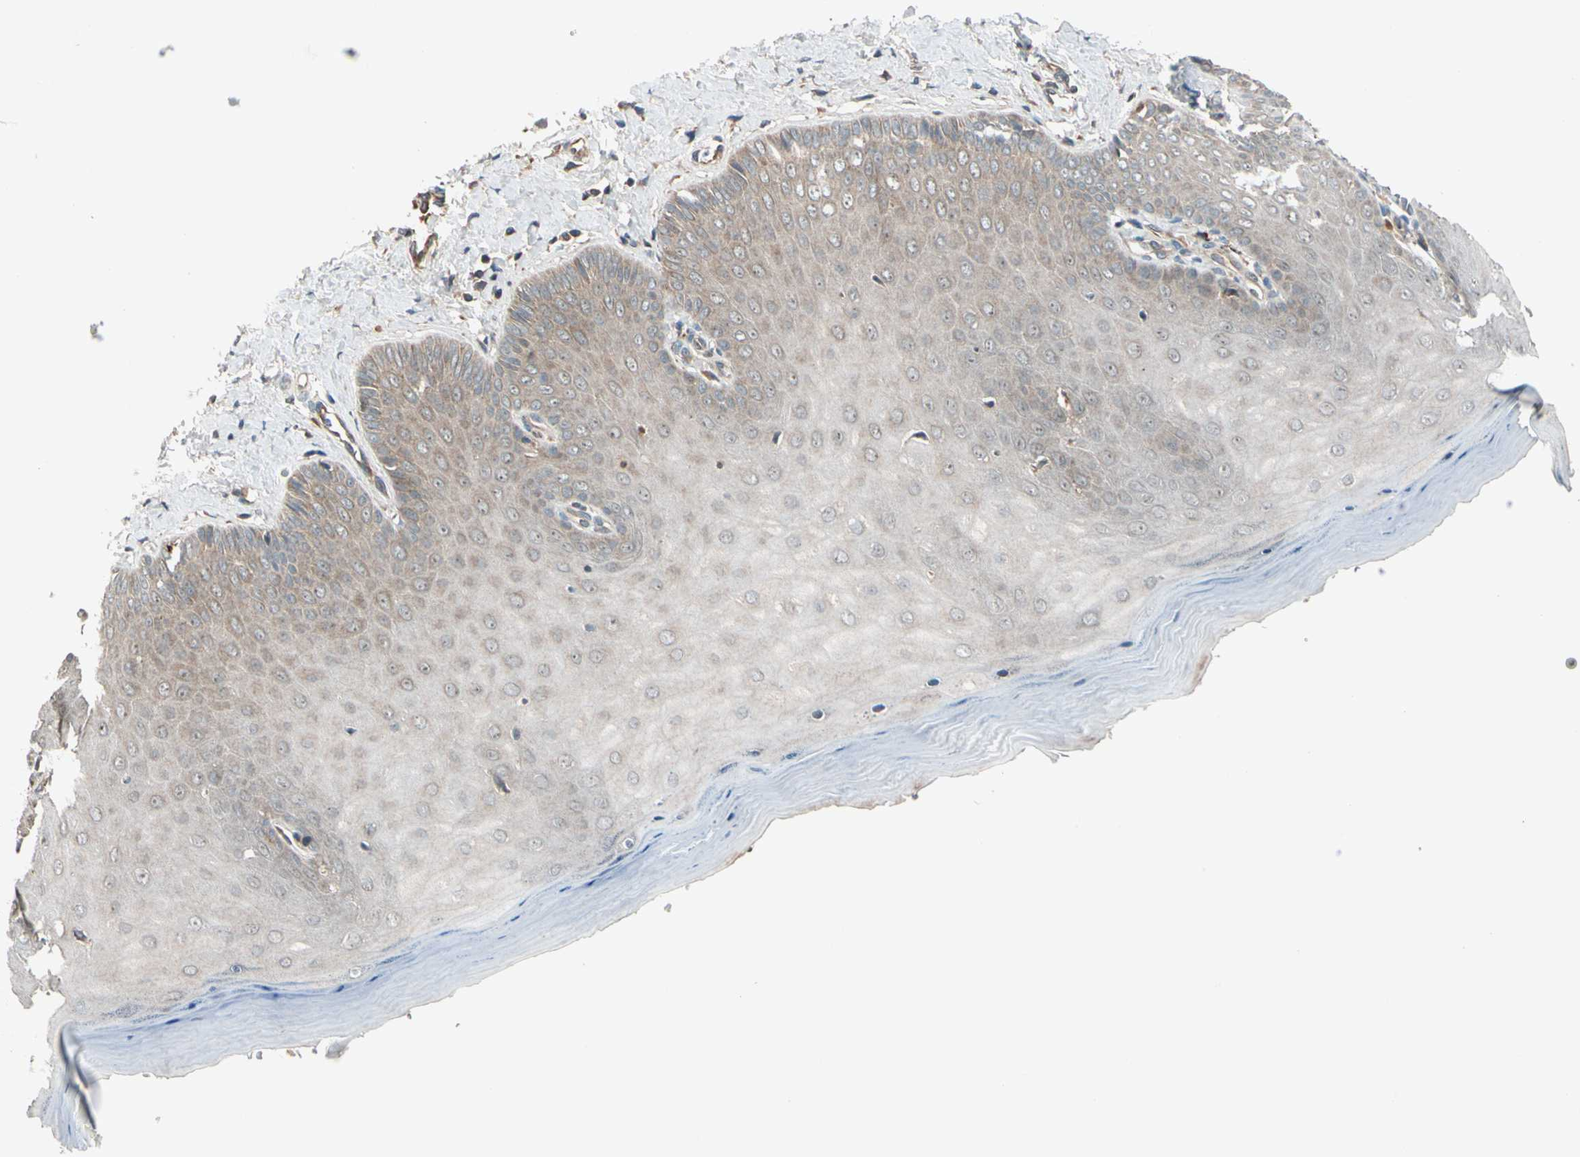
{"staining": {"intensity": "weak", "quantity": ">75%", "location": "cytoplasmic/membranous"}, "tissue": "cervix", "cell_type": "Squamous epithelial cells", "image_type": "normal", "snomed": [{"axis": "morphology", "description": "Normal tissue, NOS"}, {"axis": "topography", "description": "Cervix"}], "caption": "Cervix stained for a protein (brown) shows weak cytoplasmic/membranous positive staining in approximately >75% of squamous epithelial cells.", "gene": "ACVR1C", "patient": {"sex": "female", "age": 55}}